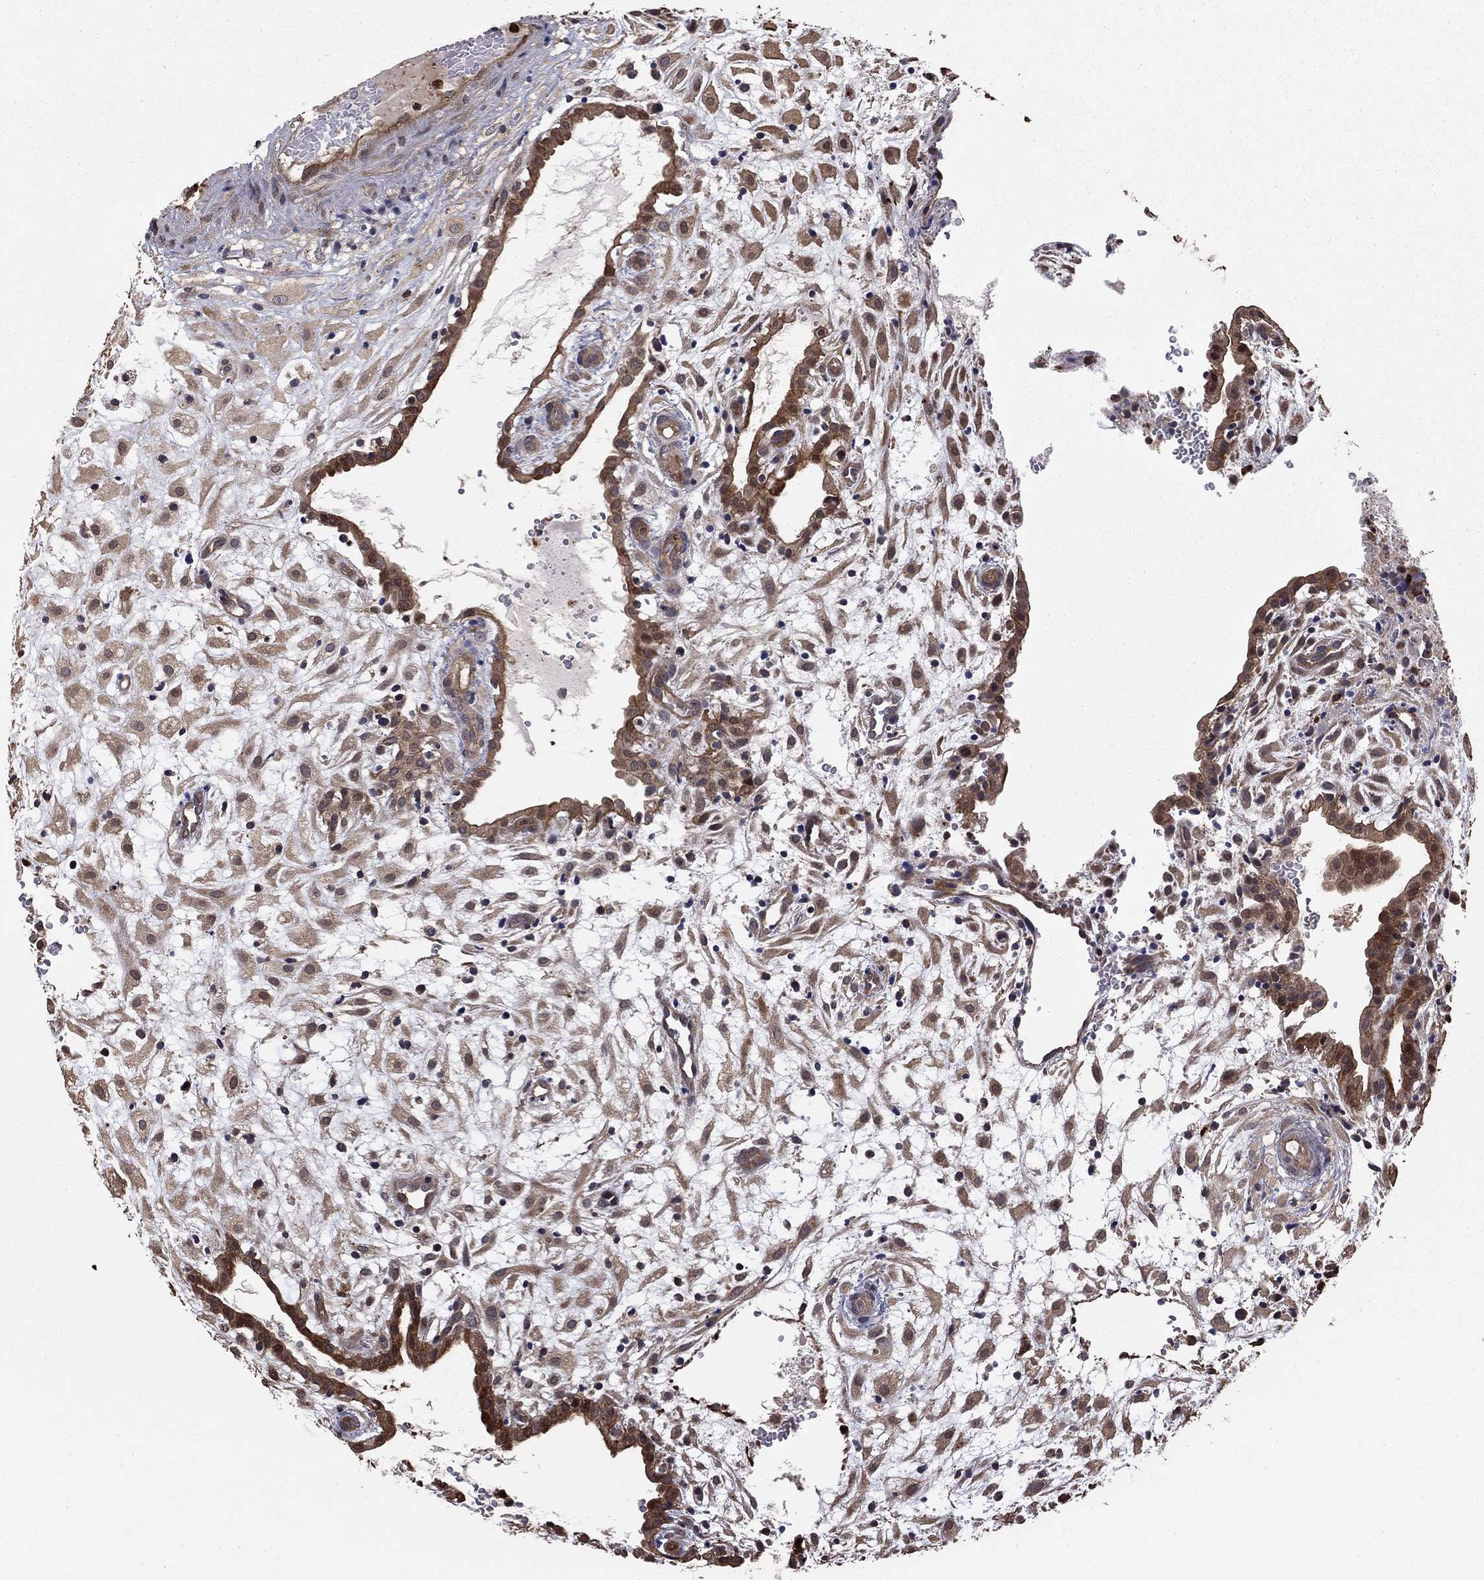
{"staining": {"intensity": "moderate", "quantity": "25%-75%", "location": "cytoplasmic/membranous"}, "tissue": "placenta", "cell_type": "Decidual cells", "image_type": "normal", "snomed": [{"axis": "morphology", "description": "Normal tissue, NOS"}, {"axis": "topography", "description": "Placenta"}], "caption": "A photomicrograph of human placenta stained for a protein shows moderate cytoplasmic/membranous brown staining in decidual cells. The protein of interest is shown in brown color, while the nuclei are stained blue.", "gene": "GYG1", "patient": {"sex": "female", "age": 24}}